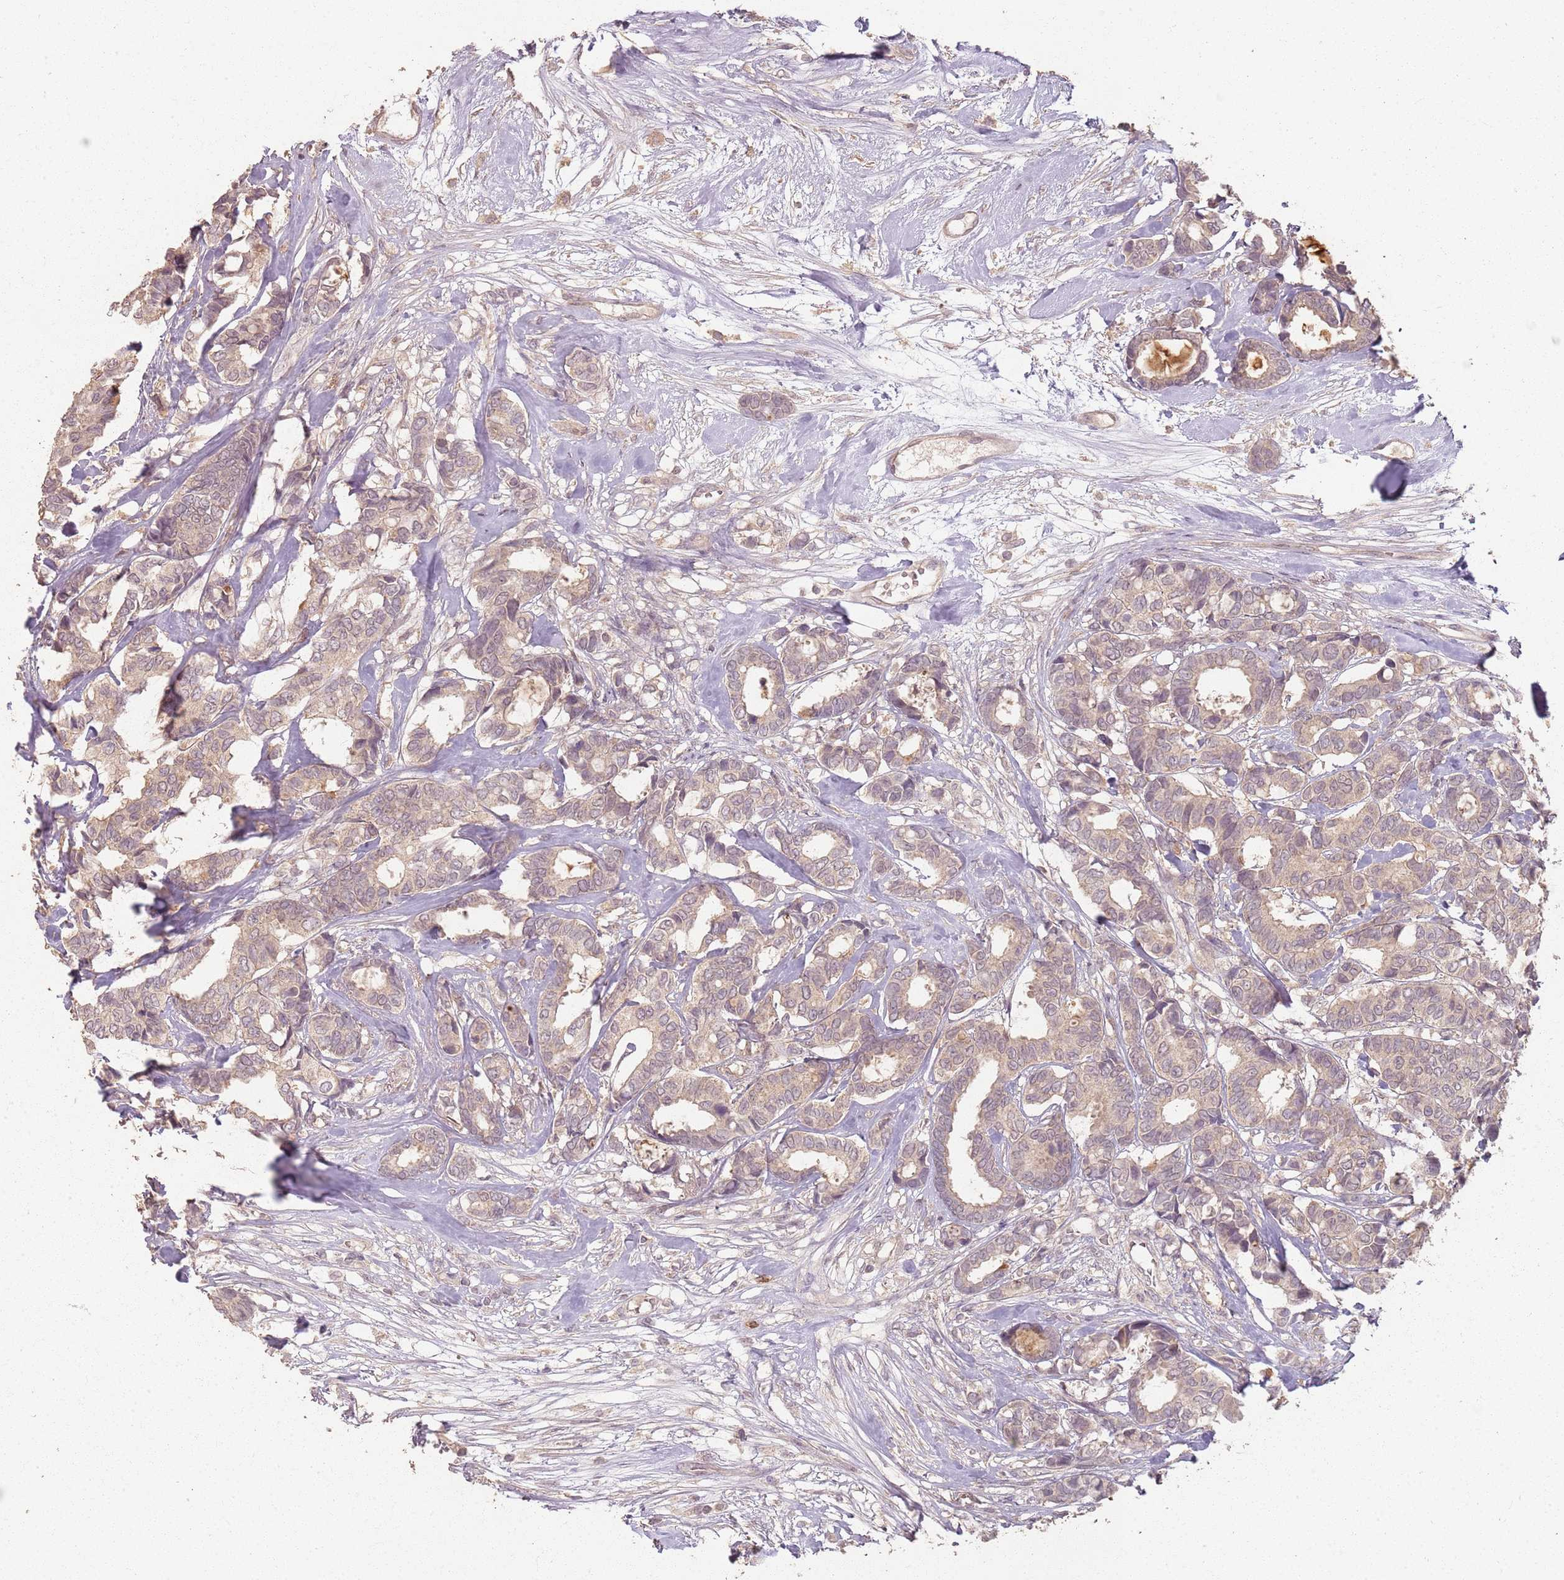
{"staining": {"intensity": "weak", "quantity": ">75%", "location": "cytoplasmic/membranous"}, "tissue": "breast cancer", "cell_type": "Tumor cells", "image_type": "cancer", "snomed": [{"axis": "morphology", "description": "Duct carcinoma"}, {"axis": "topography", "description": "Breast"}], "caption": "Immunohistochemistry (IHC) staining of breast cancer, which exhibits low levels of weak cytoplasmic/membranous expression in approximately >75% of tumor cells indicating weak cytoplasmic/membranous protein staining. The staining was performed using DAB (brown) for protein detection and nuclei were counterstained in hematoxylin (blue).", "gene": "CCDC168", "patient": {"sex": "female", "age": 87}}